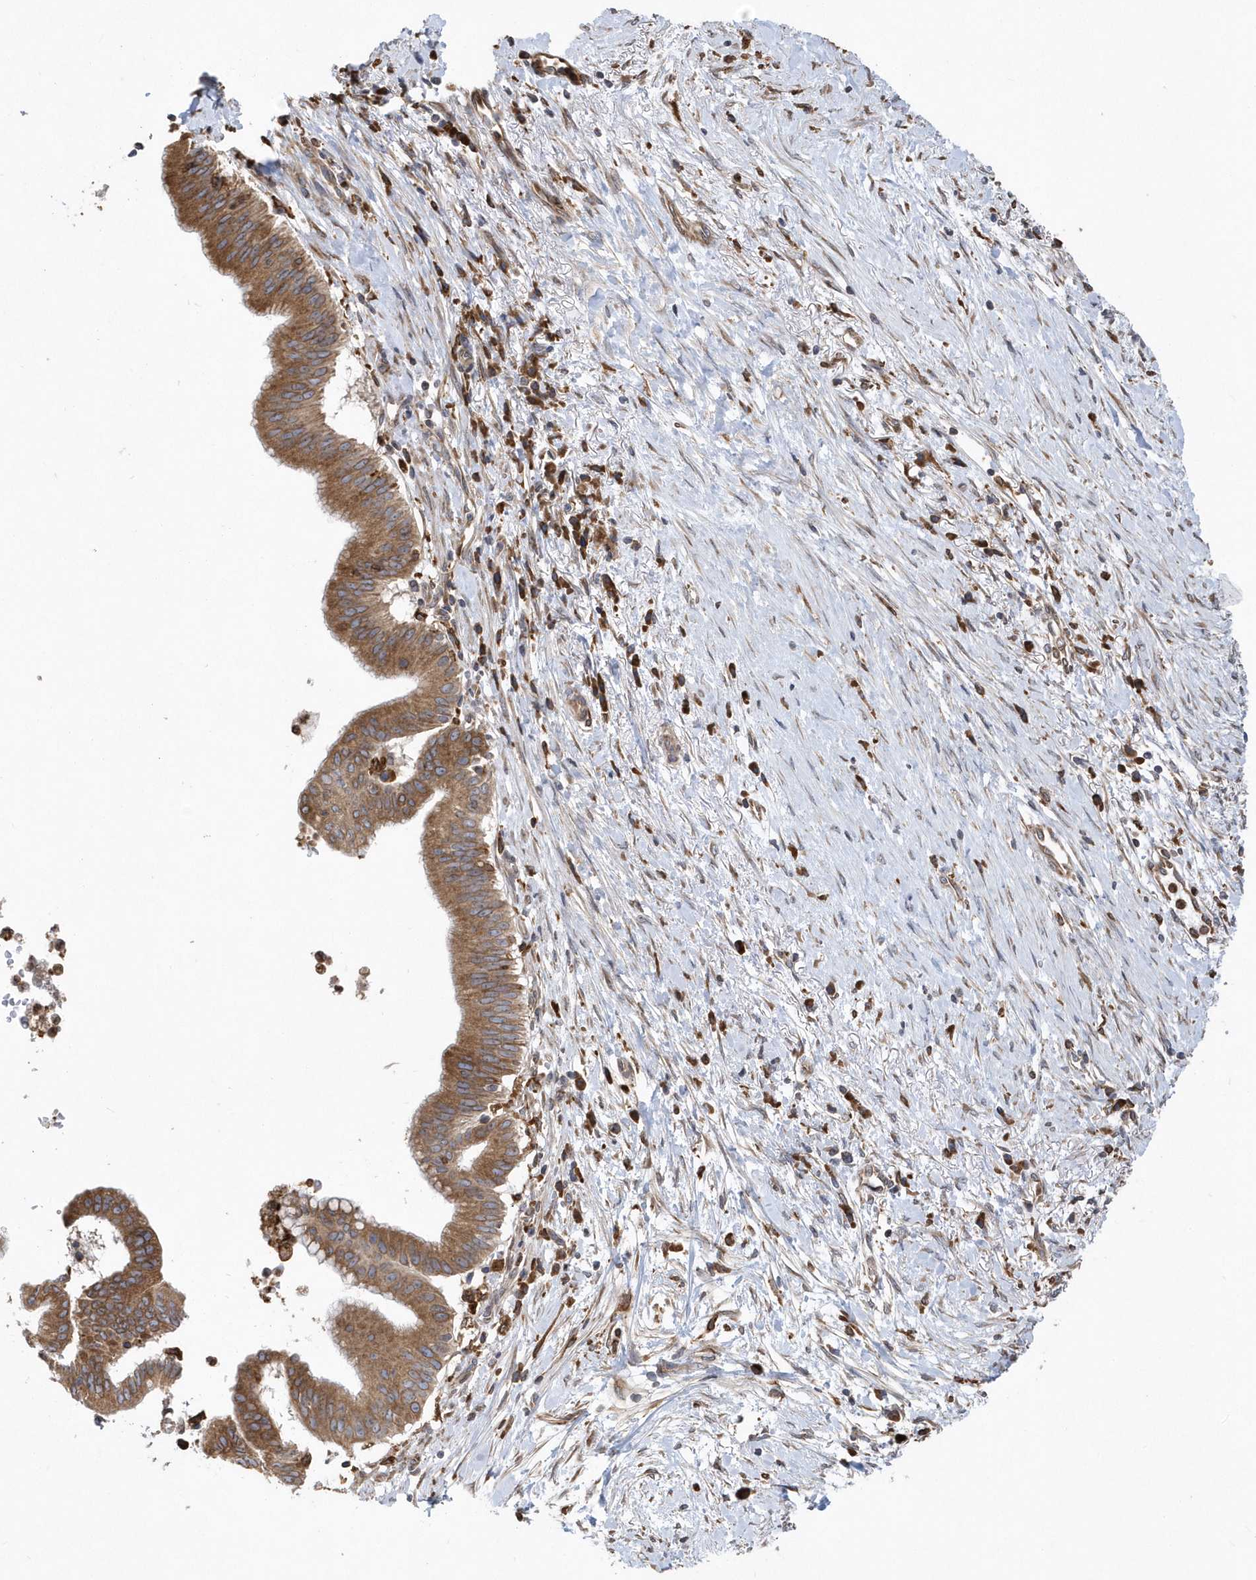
{"staining": {"intensity": "moderate", "quantity": ">75%", "location": "cytoplasmic/membranous"}, "tissue": "pancreatic cancer", "cell_type": "Tumor cells", "image_type": "cancer", "snomed": [{"axis": "morphology", "description": "Adenocarcinoma, NOS"}, {"axis": "topography", "description": "Pancreas"}], "caption": "DAB immunohistochemical staining of pancreatic cancer exhibits moderate cytoplasmic/membranous protein positivity in approximately >75% of tumor cells.", "gene": "VAMP7", "patient": {"sex": "male", "age": 68}}